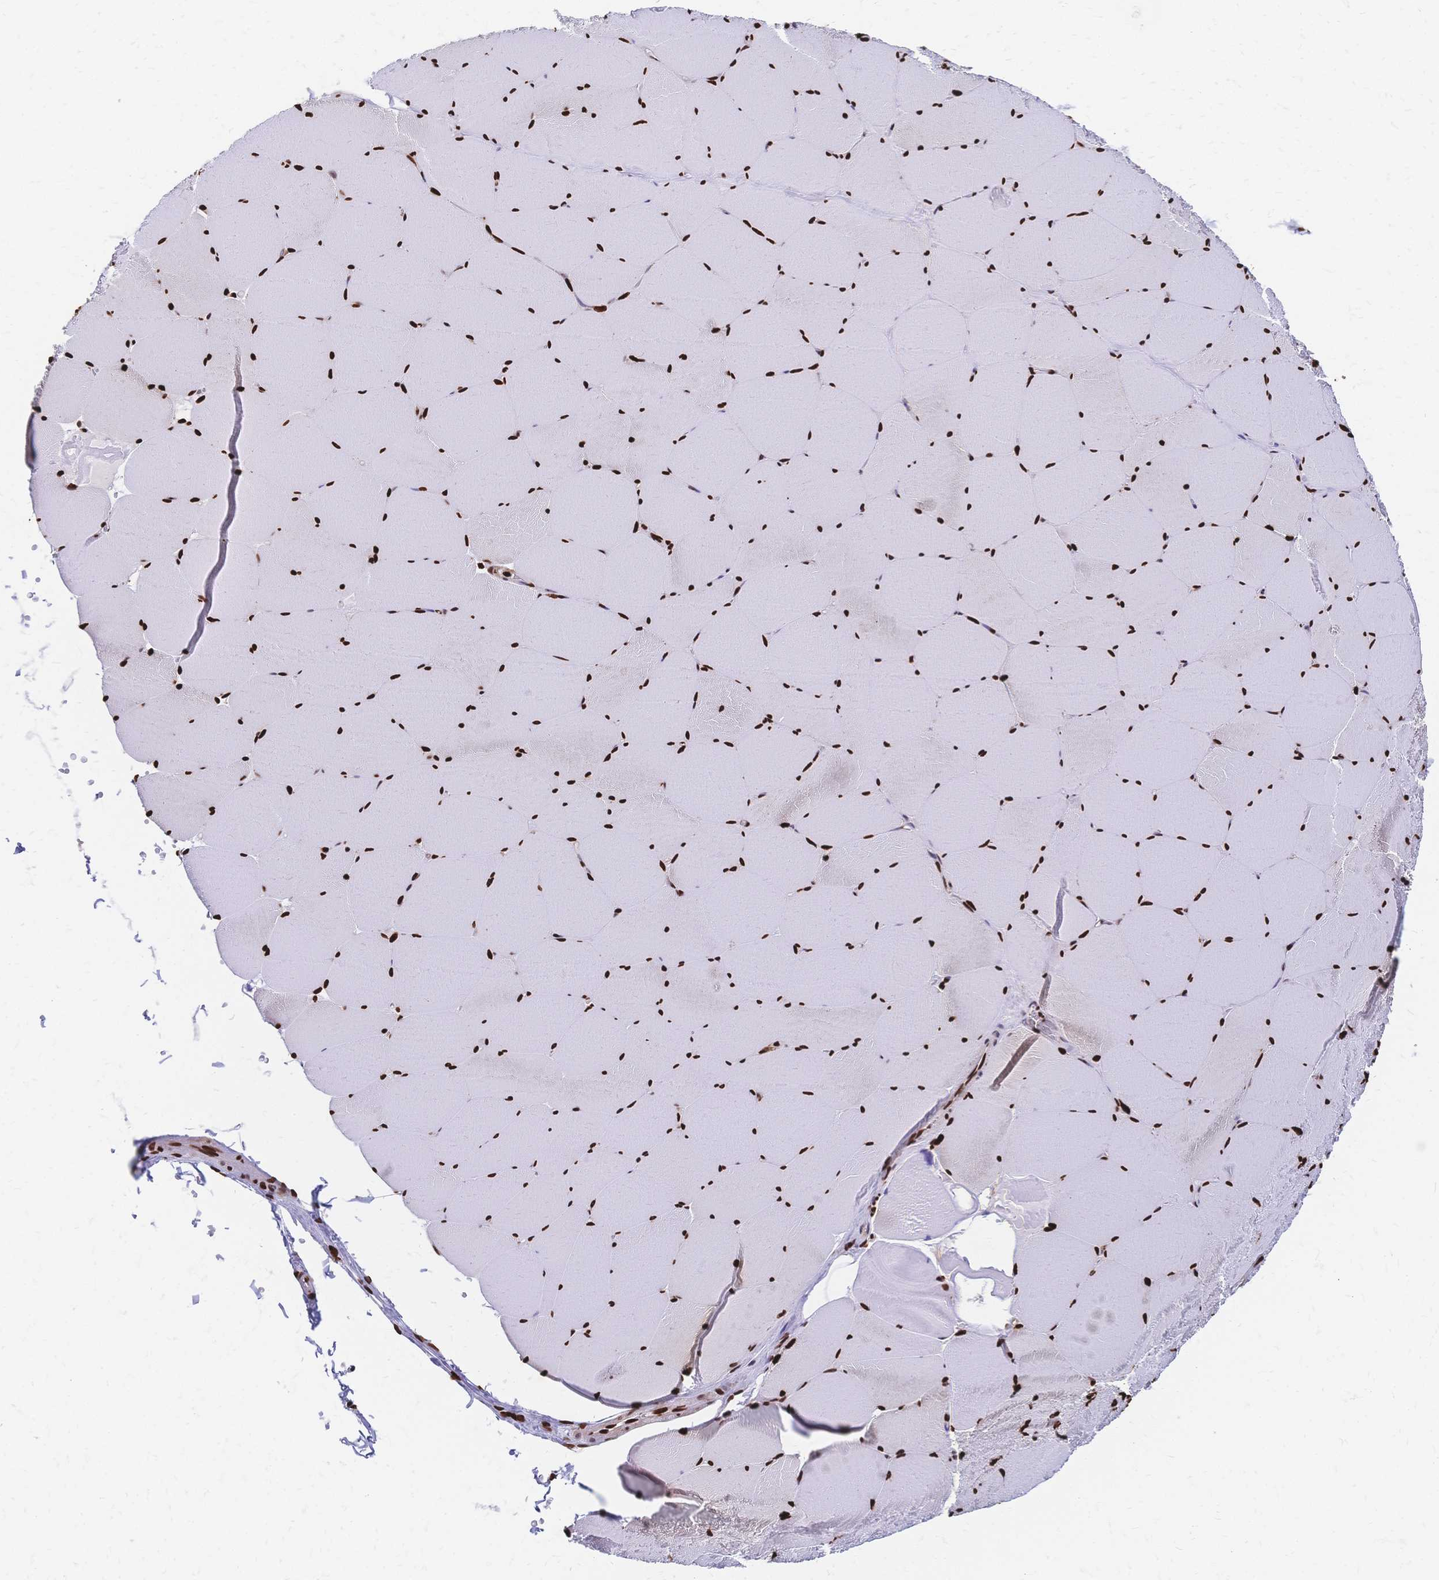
{"staining": {"intensity": "strong", "quantity": "25%-75%", "location": "nuclear"}, "tissue": "skeletal muscle", "cell_type": "Myocytes", "image_type": "normal", "snomed": [{"axis": "morphology", "description": "Normal tissue, NOS"}, {"axis": "topography", "description": "Skeletal muscle"}, {"axis": "topography", "description": "Head-Neck"}], "caption": "Protein expression analysis of unremarkable human skeletal muscle reveals strong nuclear positivity in about 25%-75% of myocytes.", "gene": "HDGF", "patient": {"sex": "male", "age": 66}}